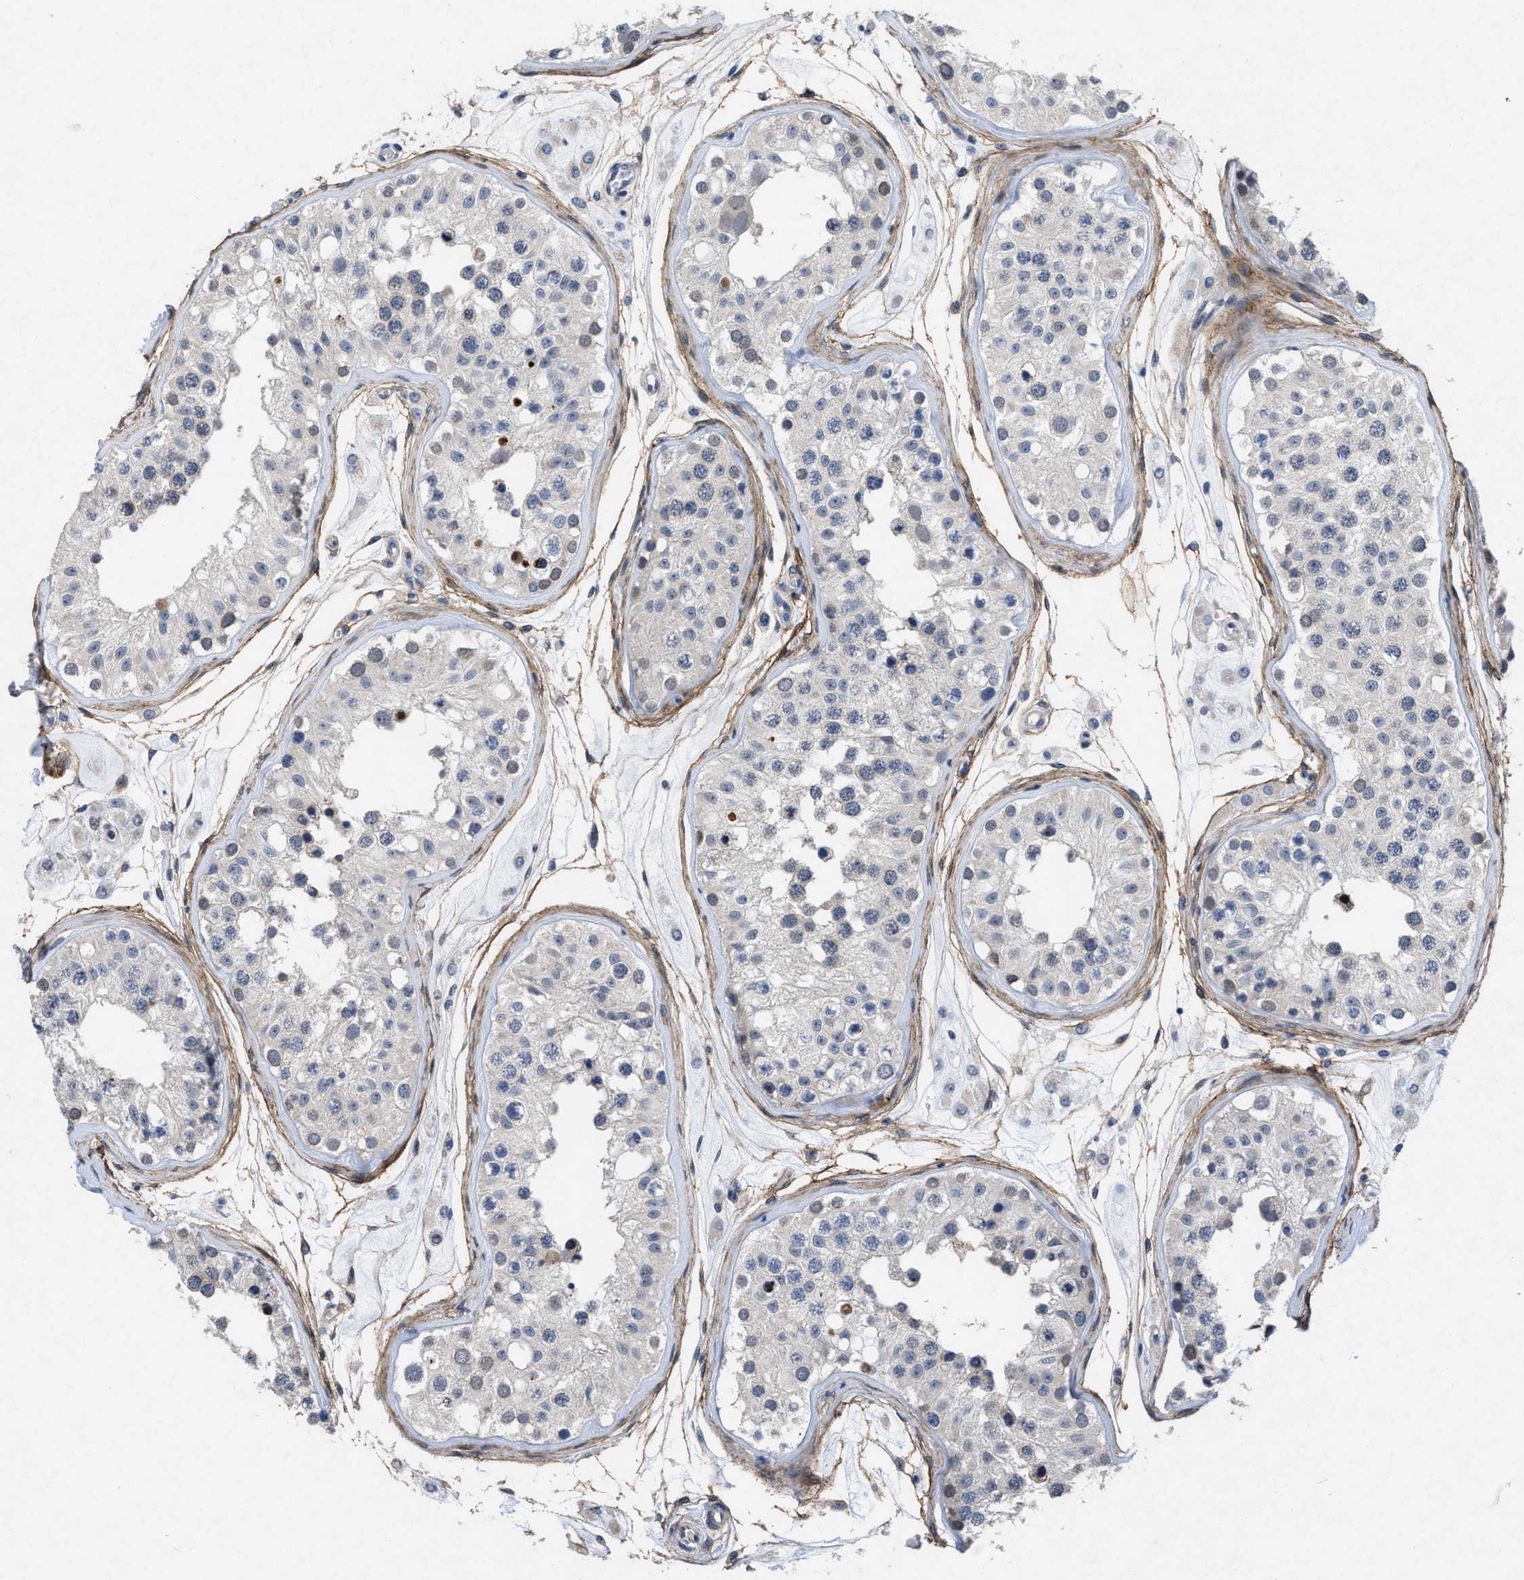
{"staining": {"intensity": "negative", "quantity": "none", "location": "none"}, "tissue": "testis", "cell_type": "Cells in seminiferous ducts", "image_type": "normal", "snomed": [{"axis": "morphology", "description": "Normal tissue, NOS"}, {"axis": "morphology", "description": "Adenocarcinoma, metastatic, NOS"}, {"axis": "topography", "description": "Testis"}], "caption": "Cells in seminiferous ducts show no significant protein expression in benign testis. (Brightfield microscopy of DAB IHC at high magnification).", "gene": "PDGFRA", "patient": {"sex": "male", "age": 26}}